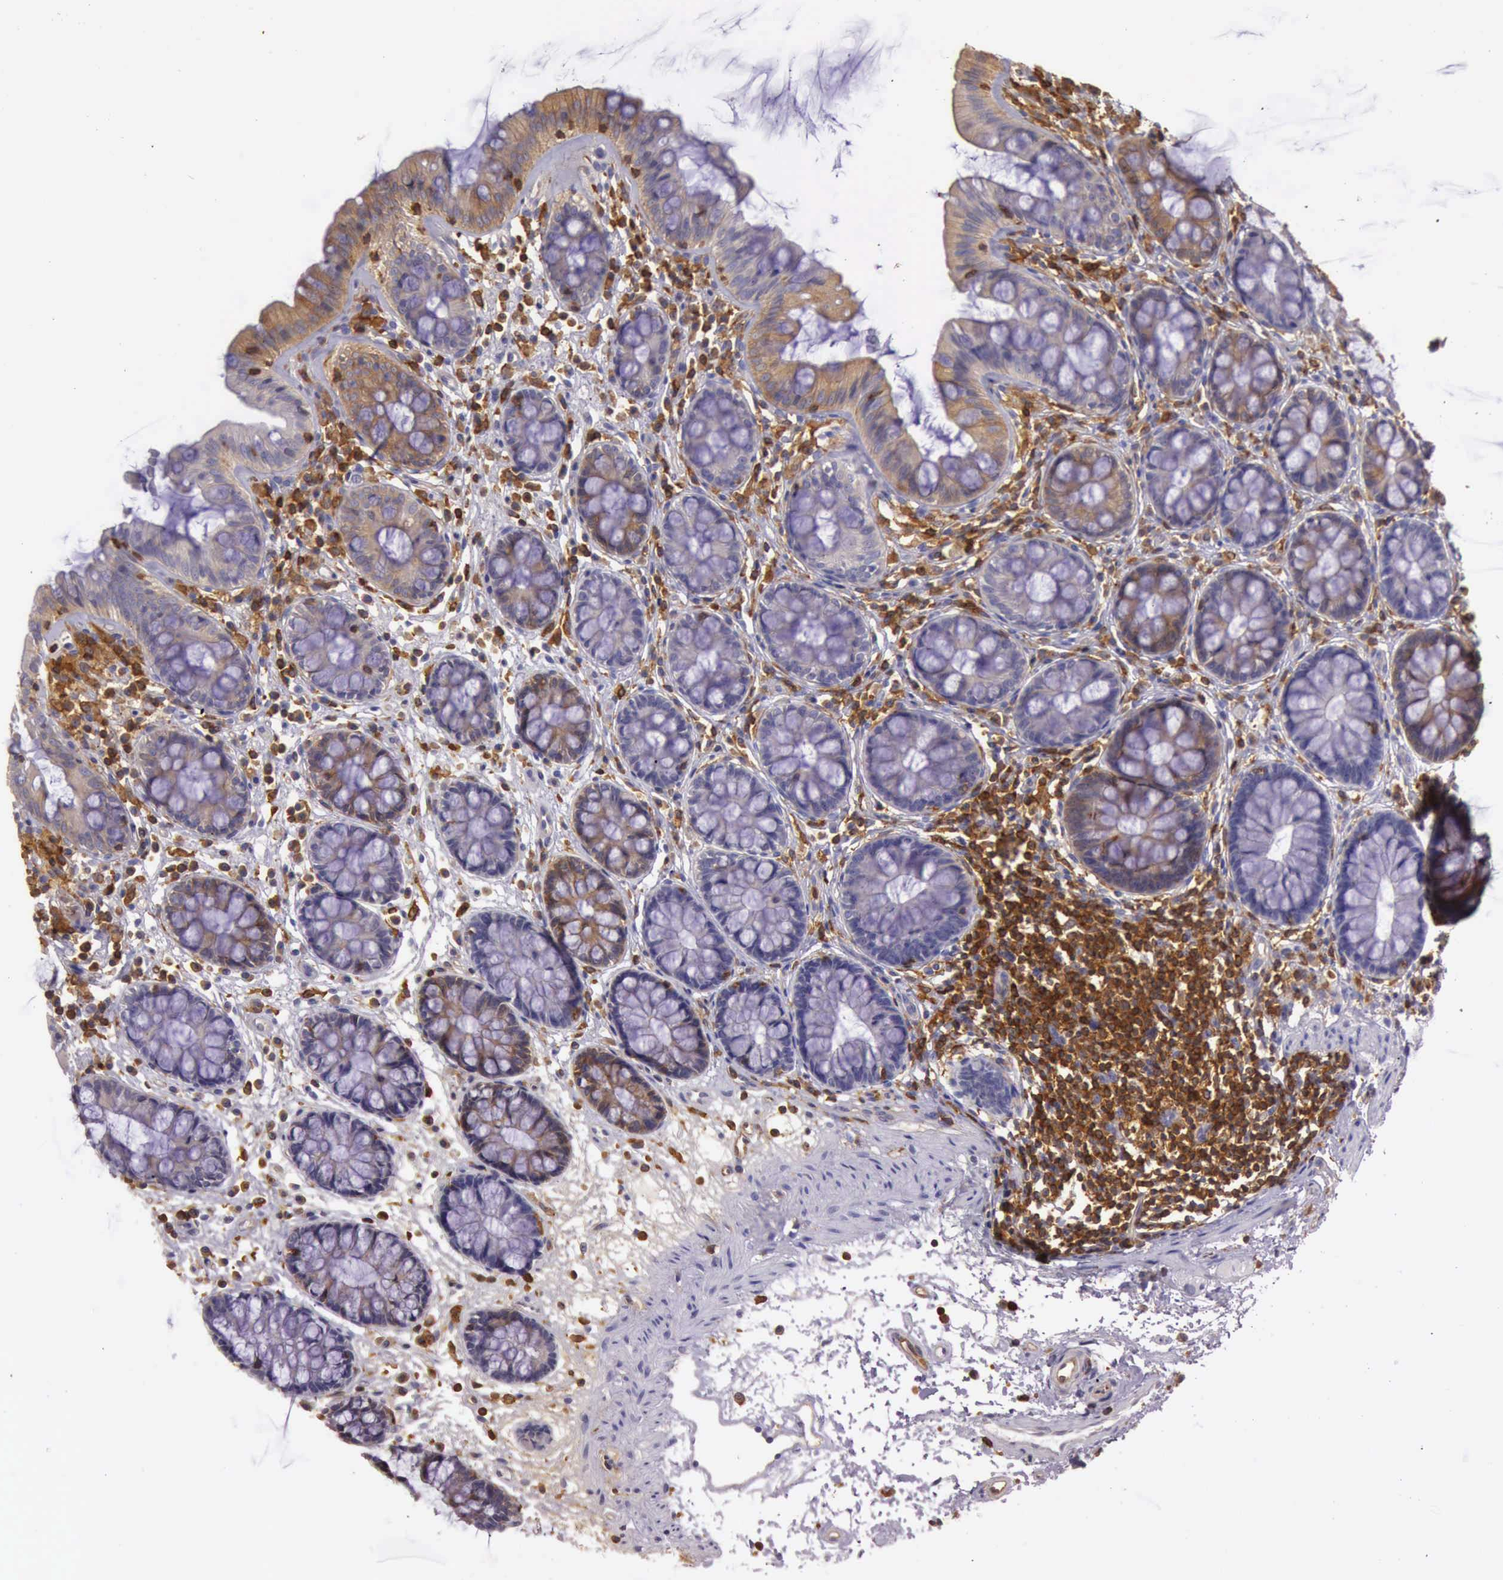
{"staining": {"intensity": "moderate", "quantity": "<25%", "location": "cytoplasmic/membranous"}, "tissue": "colon", "cell_type": "Endothelial cells", "image_type": "normal", "snomed": [{"axis": "morphology", "description": "Normal tissue, NOS"}, {"axis": "topography", "description": "Colon"}], "caption": "Immunohistochemical staining of normal colon demonstrates low levels of moderate cytoplasmic/membranous expression in approximately <25% of endothelial cells.", "gene": "ARHGAP4", "patient": {"sex": "female", "age": 52}}